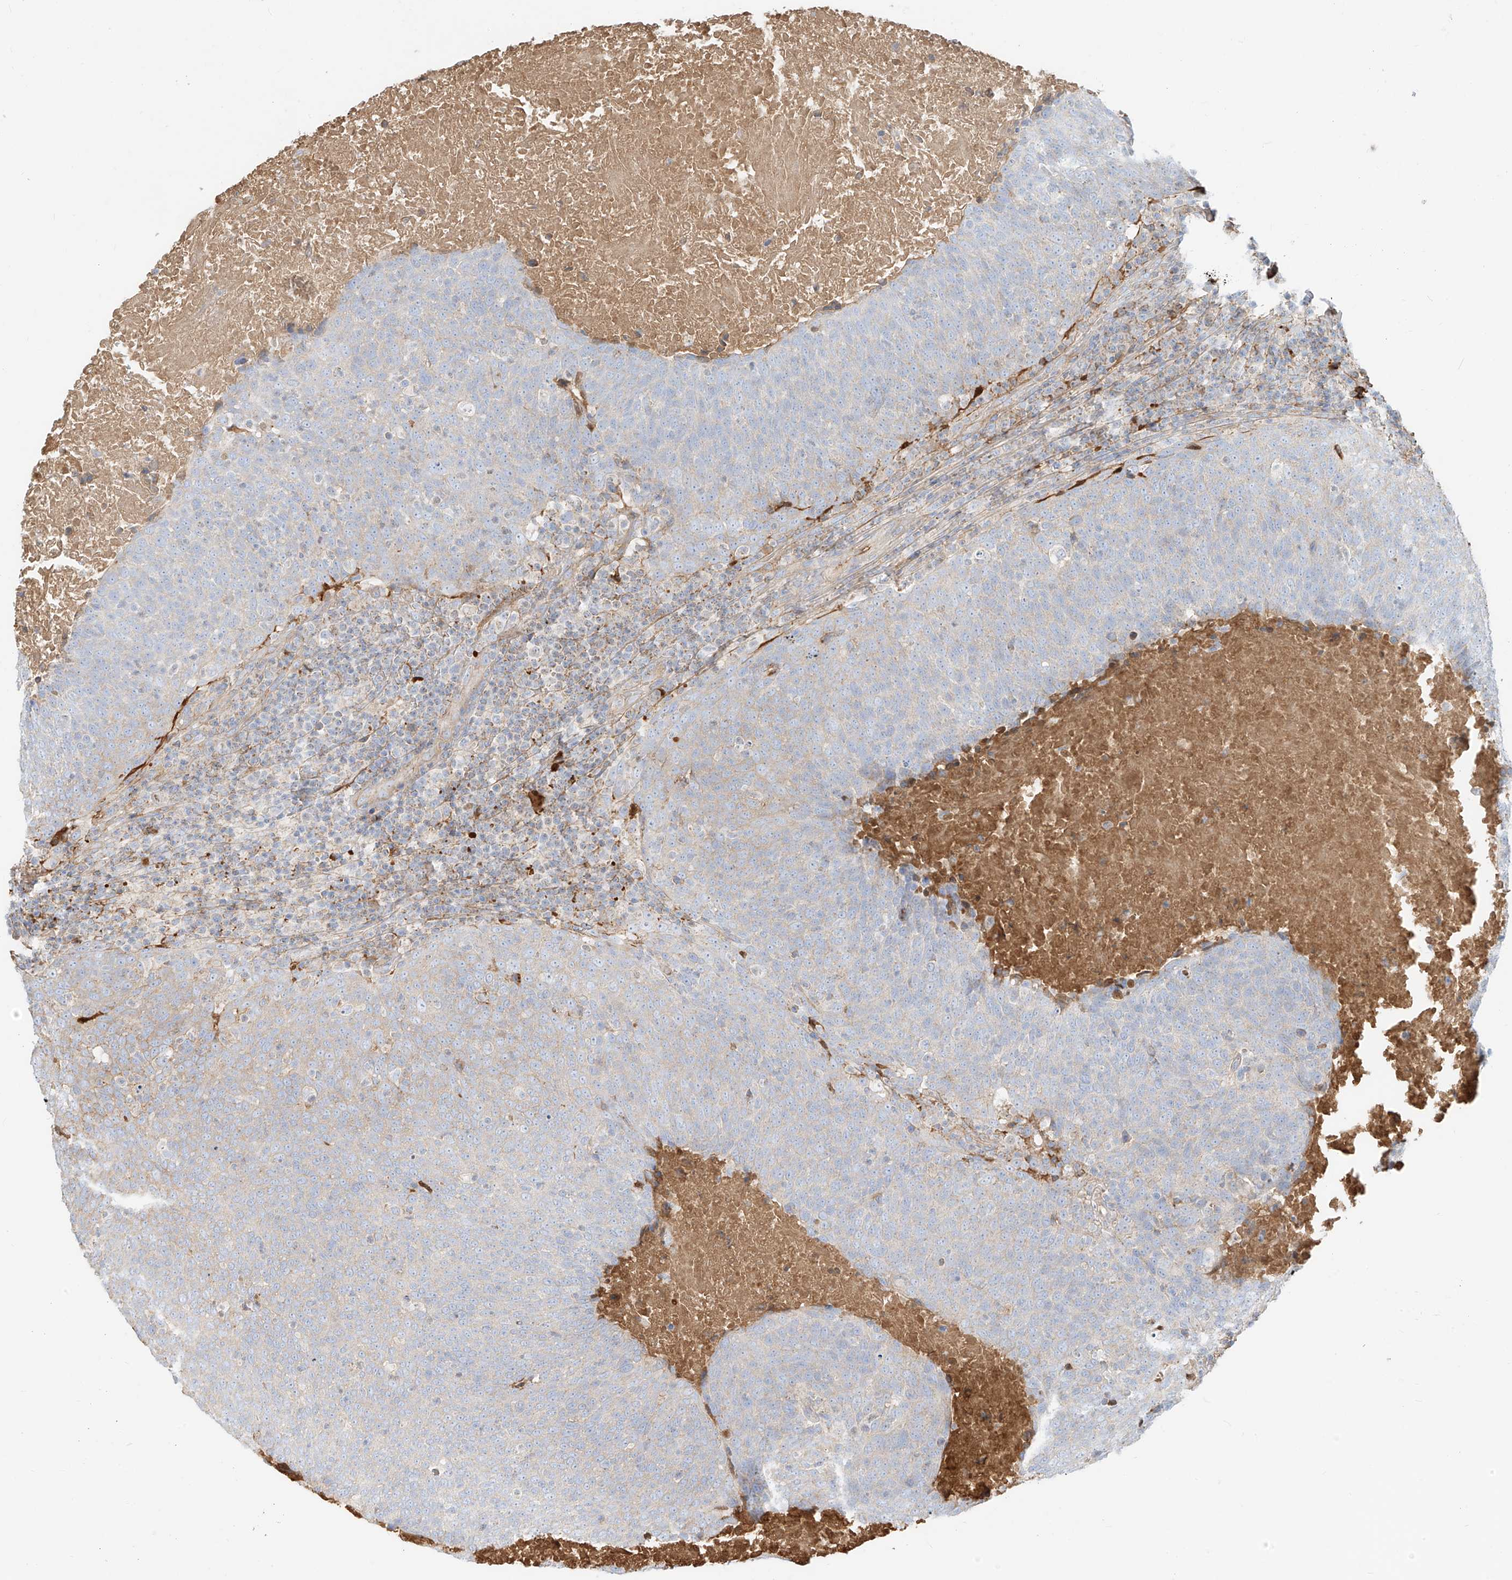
{"staining": {"intensity": "negative", "quantity": "none", "location": "none"}, "tissue": "head and neck cancer", "cell_type": "Tumor cells", "image_type": "cancer", "snomed": [{"axis": "morphology", "description": "Squamous cell carcinoma, NOS"}, {"axis": "morphology", "description": "Squamous cell carcinoma, metastatic, NOS"}, {"axis": "topography", "description": "Lymph node"}, {"axis": "topography", "description": "Head-Neck"}], "caption": "Image shows no significant protein expression in tumor cells of head and neck cancer (metastatic squamous cell carcinoma).", "gene": "OCSTAMP", "patient": {"sex": "male", "age": 62}}